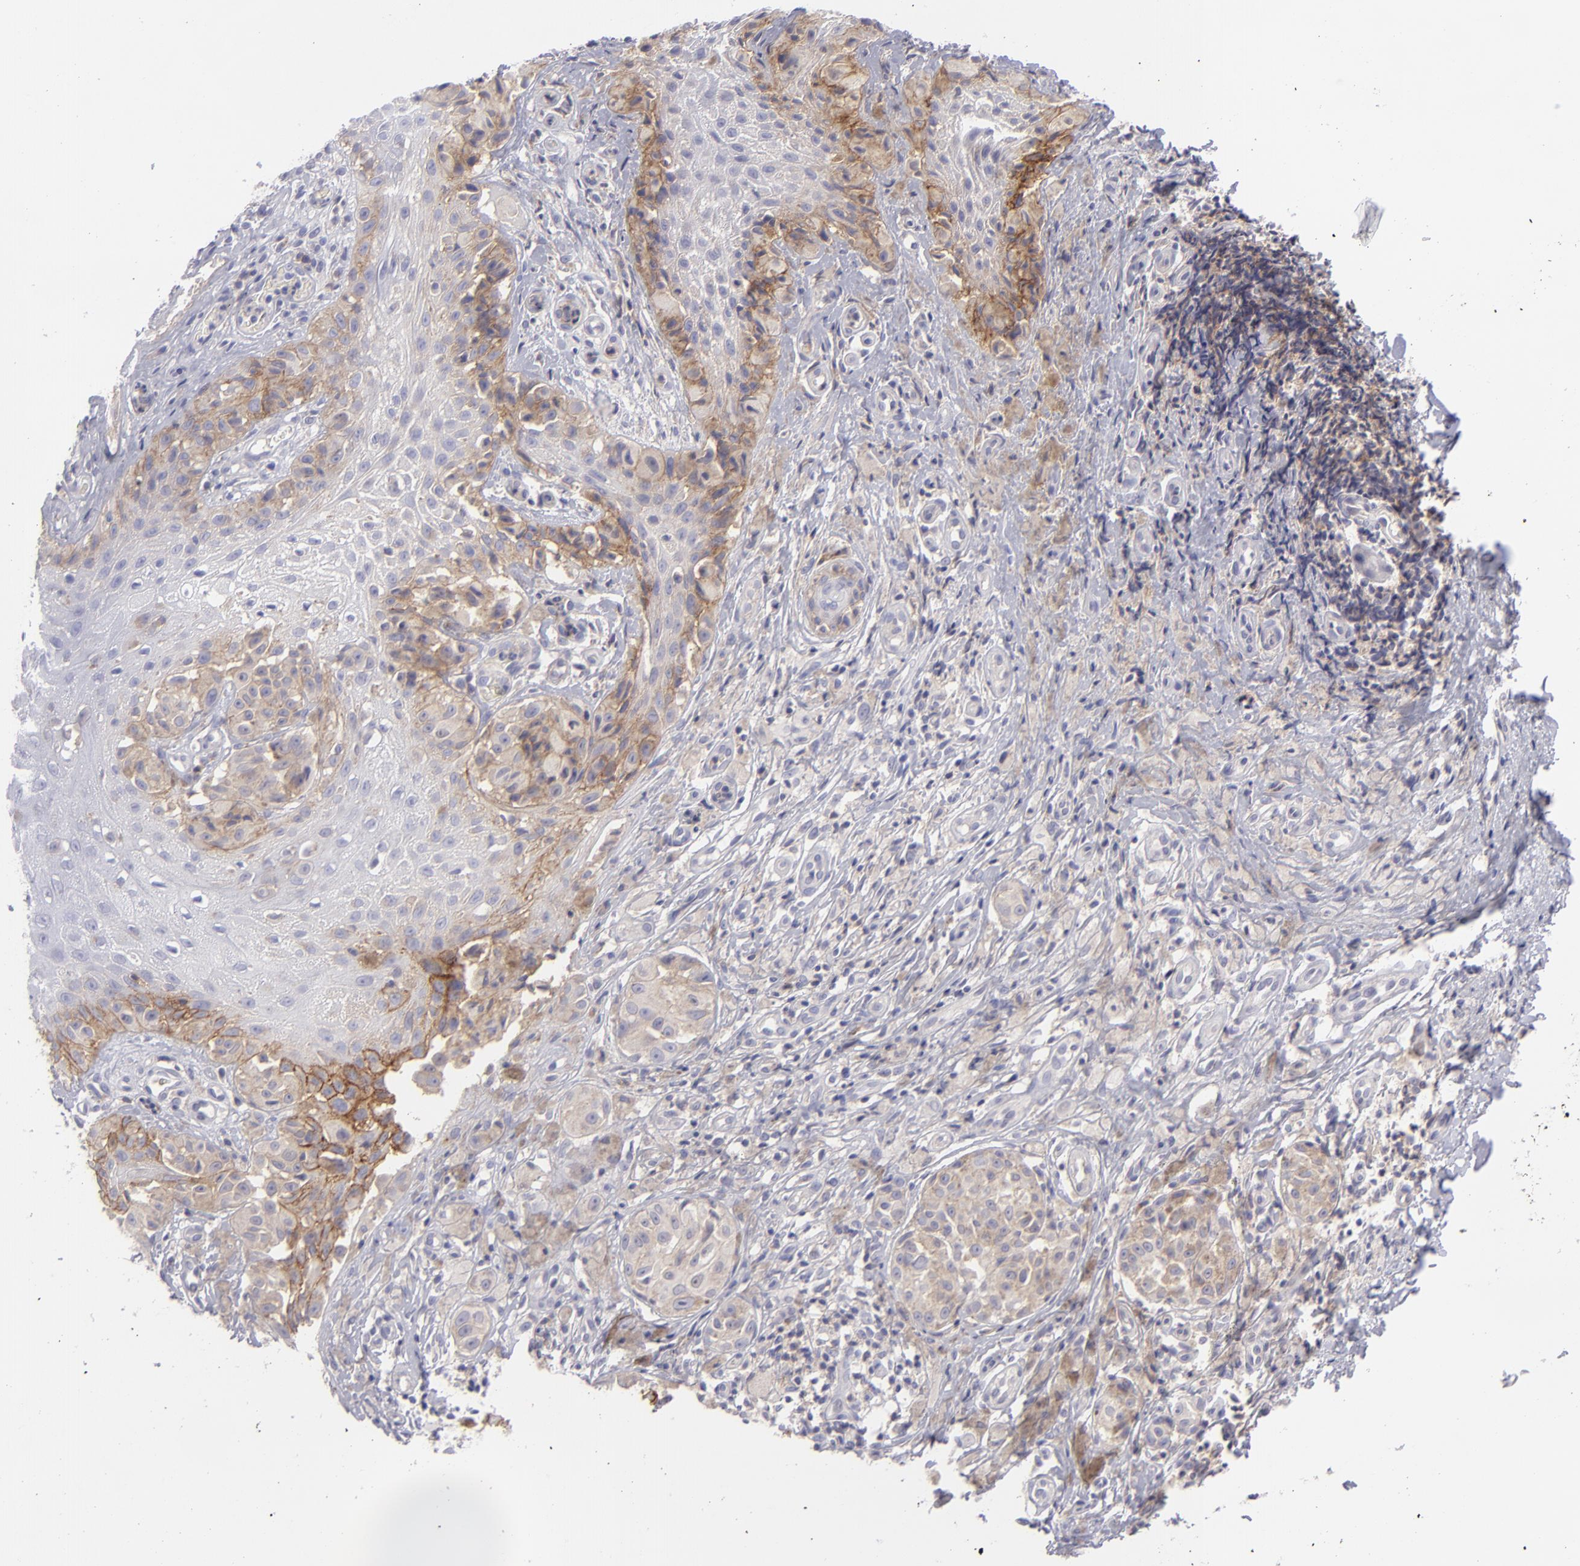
{"staining": {"intensity": "moderate", "quantity": ">75%", "location": "cytoplasmic/membranous"}, "tissue": "melanoma", "cell_type": "Tumor cells", "image_type": "cancer", "snomed": [{"axis": "morphology", "description": "Malignant melanoma, NOS"}, {"axis": "topography", "description": "Skin"}], "caption": "High-magnification brightfield microscopy of melanoma stained with DAB (brown) and counterstained with hematoxylin (blue). tumor cells exhibit moderate cytoplasmic/membranous expression is seen in about>75% of cells.", "gene": "BSG", "patient": {"sex": "male", "age": 67}}